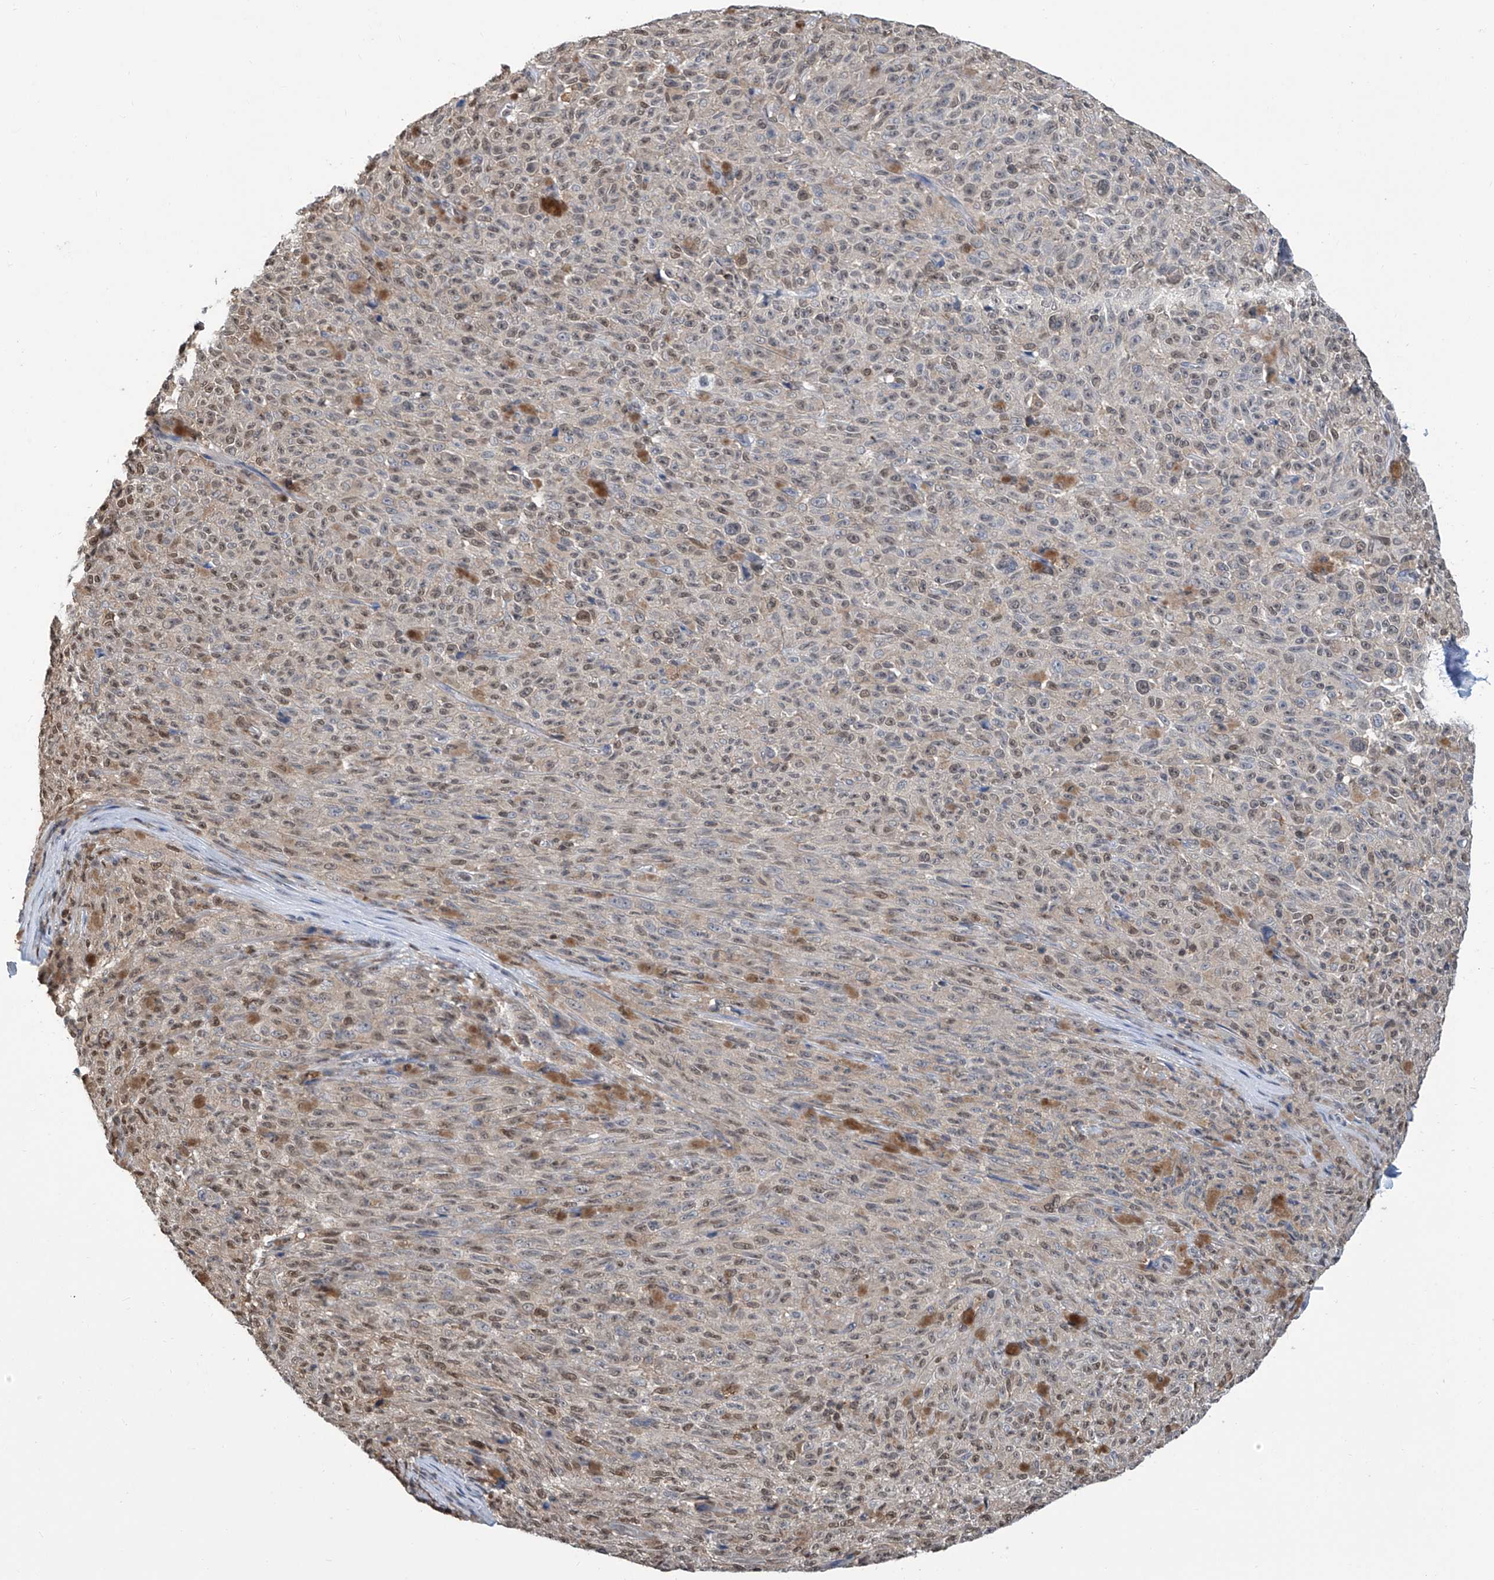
{"staining": {"intensity": "weak", "quantity": "25%-75%", "location": "nuclear"}, "tissue": "melanoma", "cell_type": "Tumor cells", "image_type": "cancer", "snomed": [{"axis": "morphology", "description": "Malignant melanoma, NOS"}, {"axis": "topography", "description": "Skin"}], "caption": "Immunohistochemical staining of malignant melanoma exhibits low levels of weak nuclear protein staining in approximately 25%-75% of tumor cells. Nuclei are stained in blue.", "gene": "SREBF2", "patient": {"sex": "female", "age": 82}}